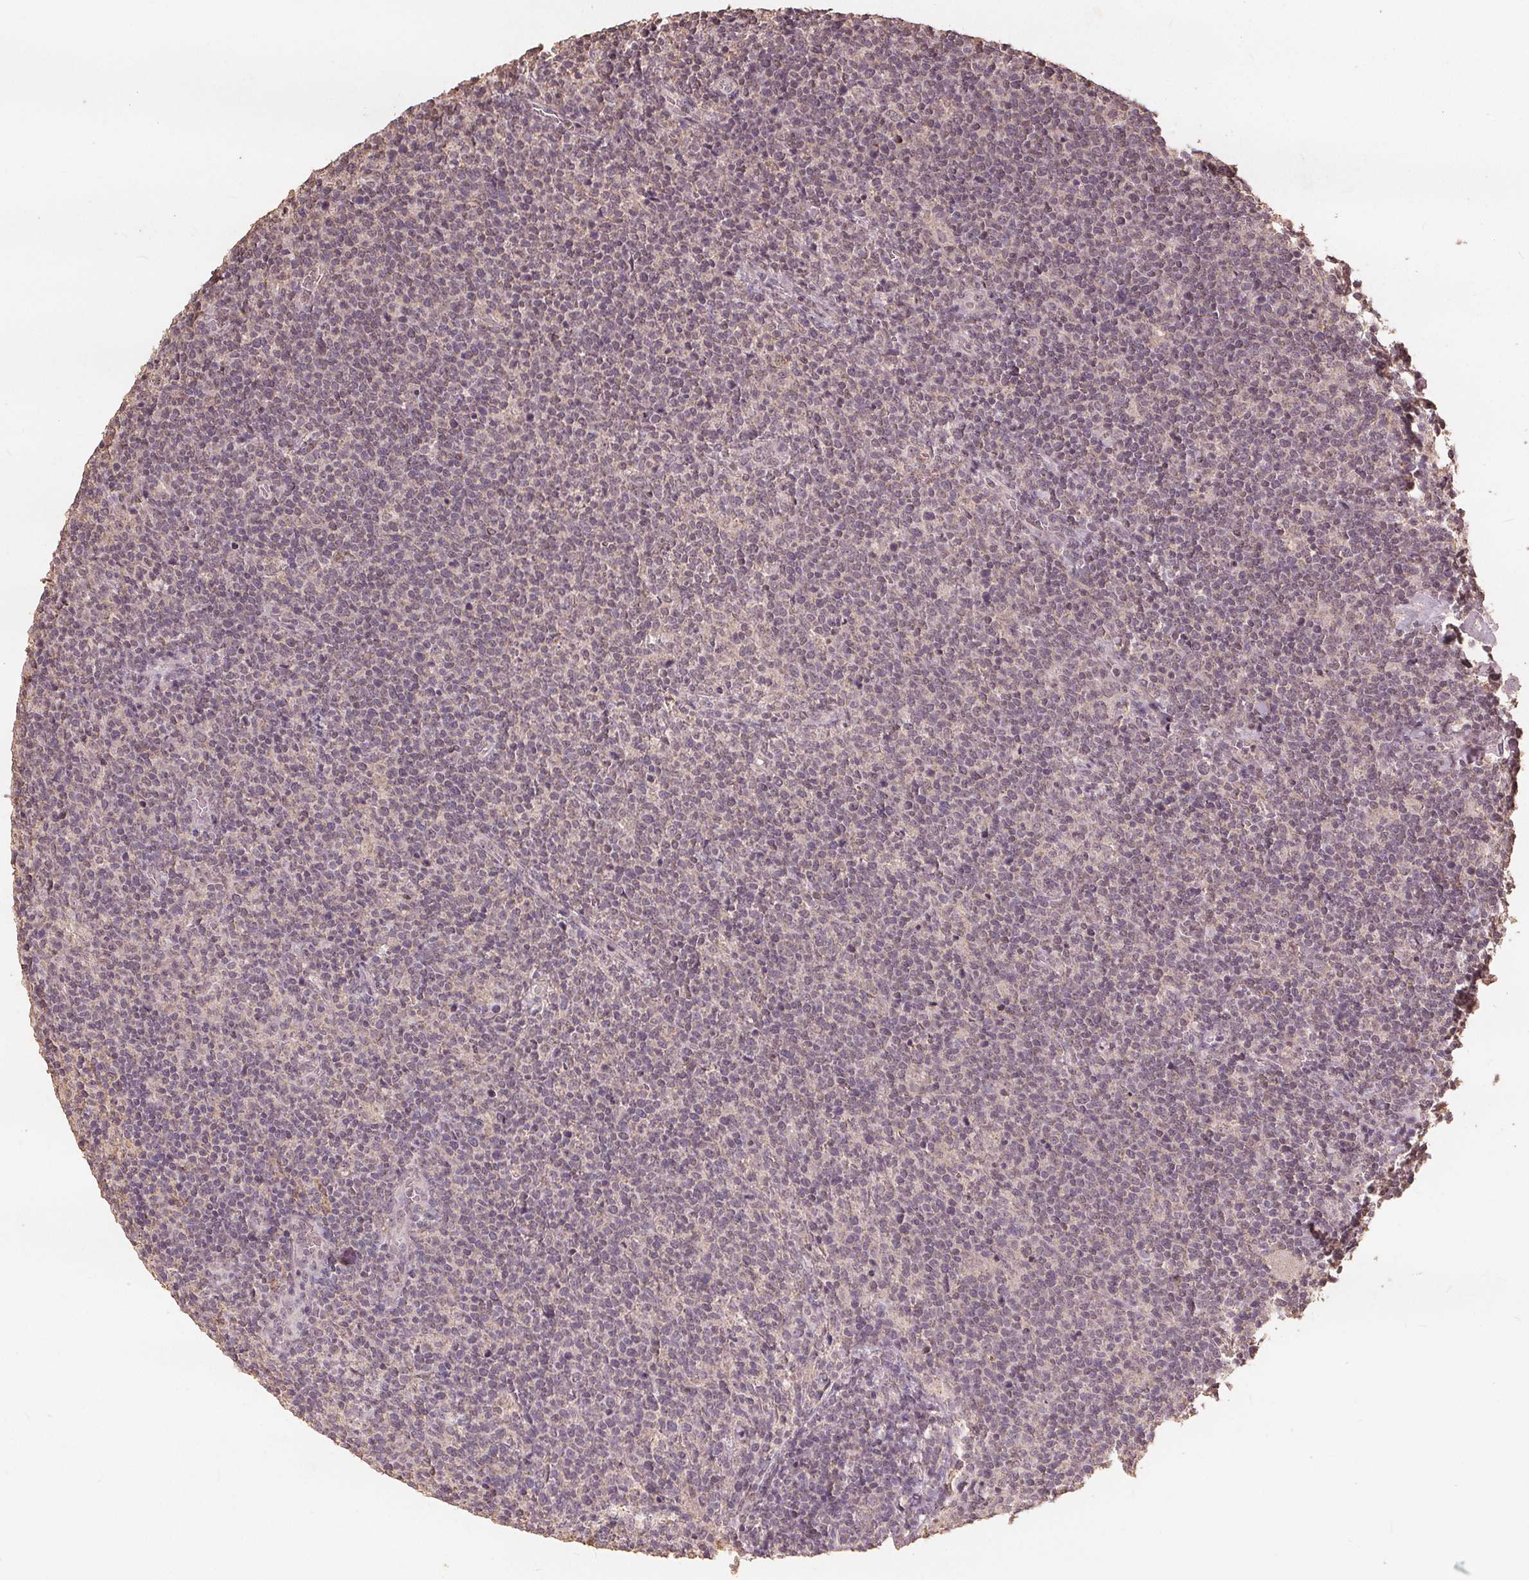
{"staining": {"intensity": "negative", "quantity": "none", "location": "none"}, "tissue": "lymphoma", "cell_type": "Tumor cells", "image_type": "cancer", "snomed": [{"axis": "morphology", "description": "Malignant lymphoma, non-Hodgkin's type, High grade"}, {"axis": "topography", "description": "Lymph node"}], "caption": "This is an immunohistochemistry photomicrograph of human lymphoma. There is no positivity in tumor cells.", "gene": "DSG3", "patient": {"sex": "male", "age": 61}}